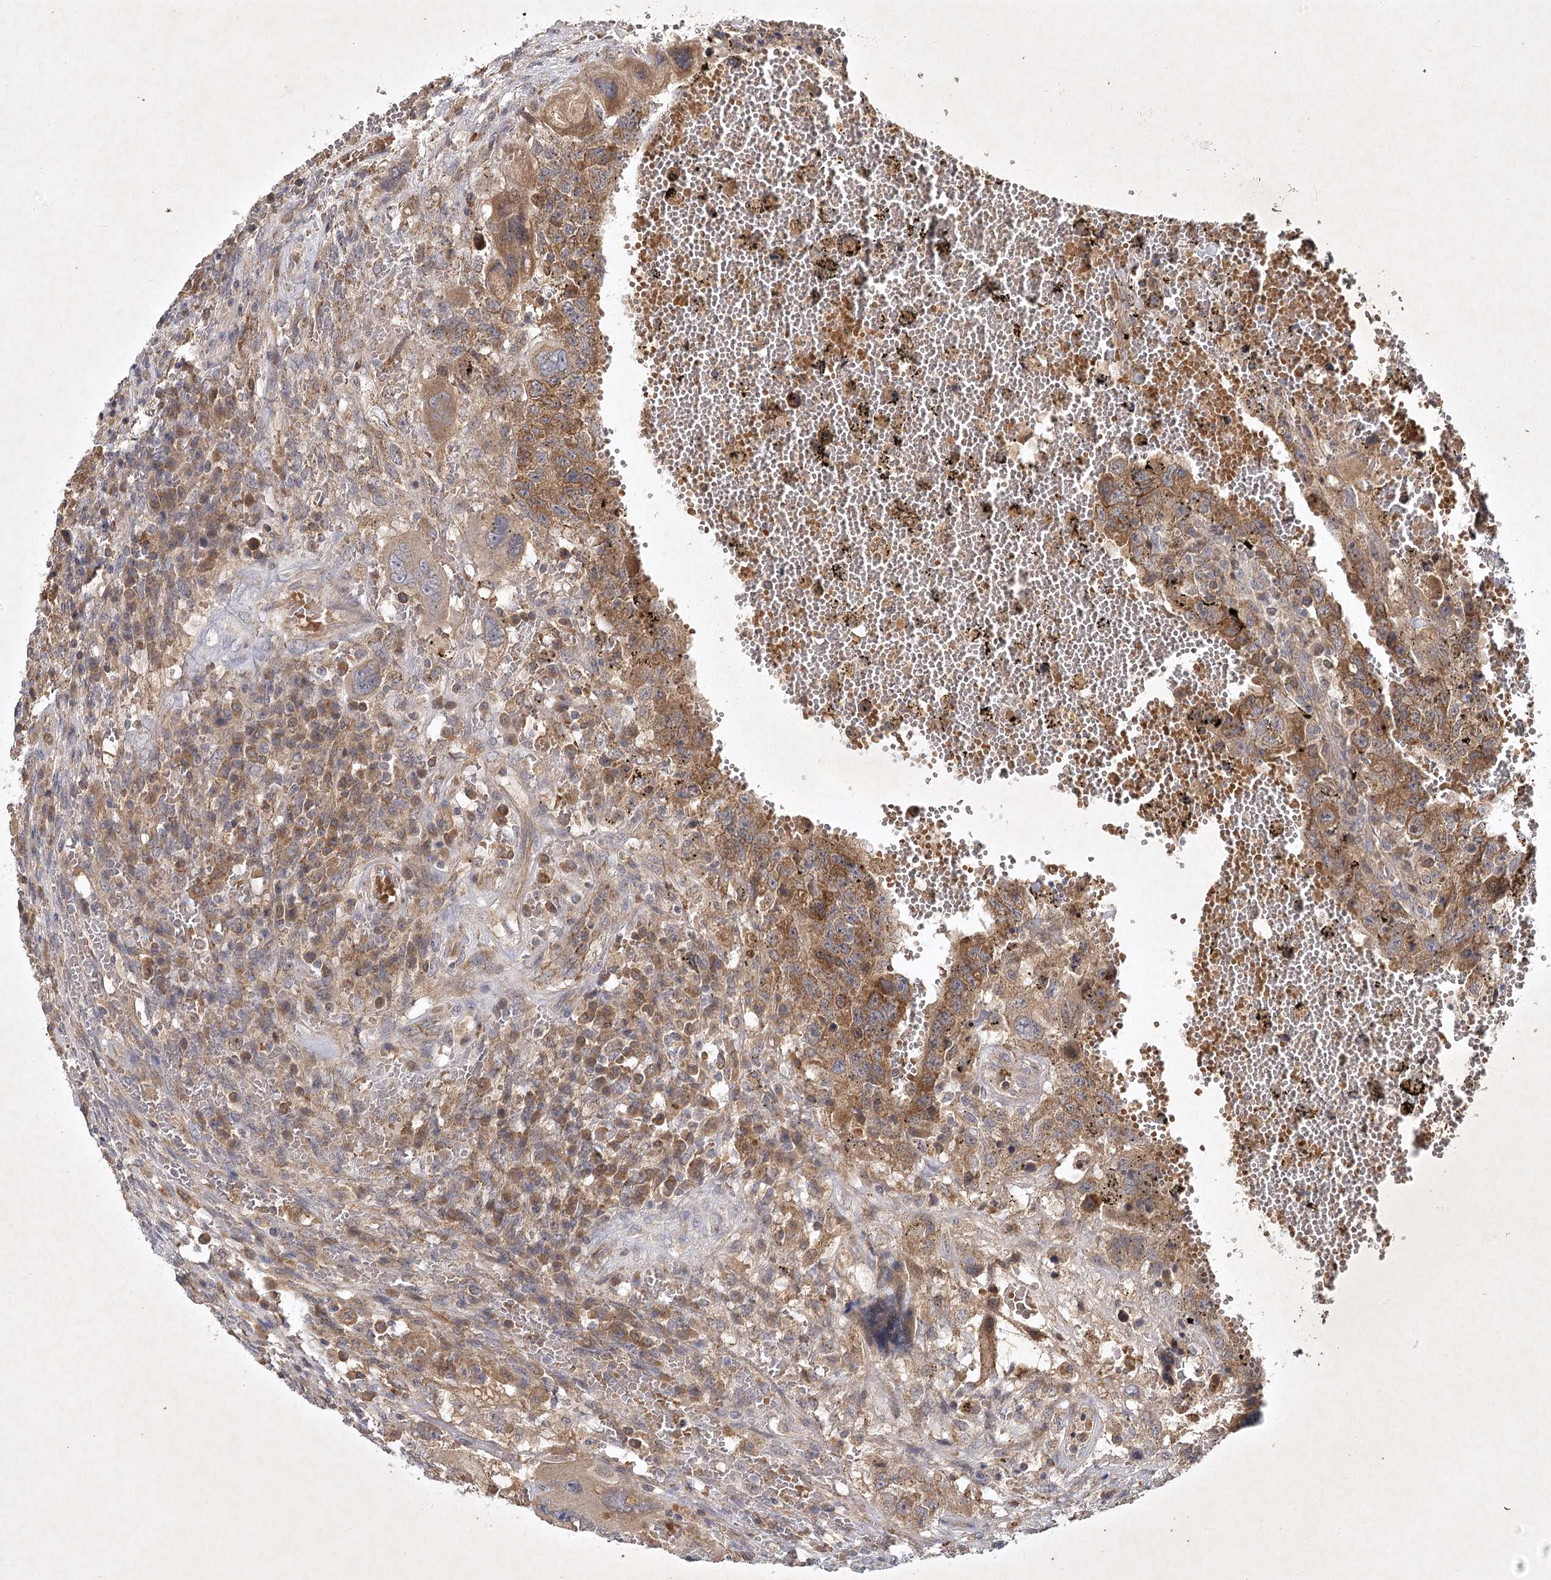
{"staining": {"intensity": "moderate", "quantity": ">75%", "location": "cytoplasmic/membranous"}, "tissue": "testis cancer", "cell_type": "Tumor cells", "image_type": "cancer", "snomed": [{"axis": "morphology", "description": "Carcinoma, Embryonal, NOS"}, {"axis": "topography", "description": "Testis"}], "caption": "Brown immunohistochemical staining in testis cancer (embryonal carcinoma) shows moderate cytoplasmic/membranous positivity in approximately >75% of tumor cells.", "gene": "PYROXD2", "patient": {"sex": "male", "age": 26}}